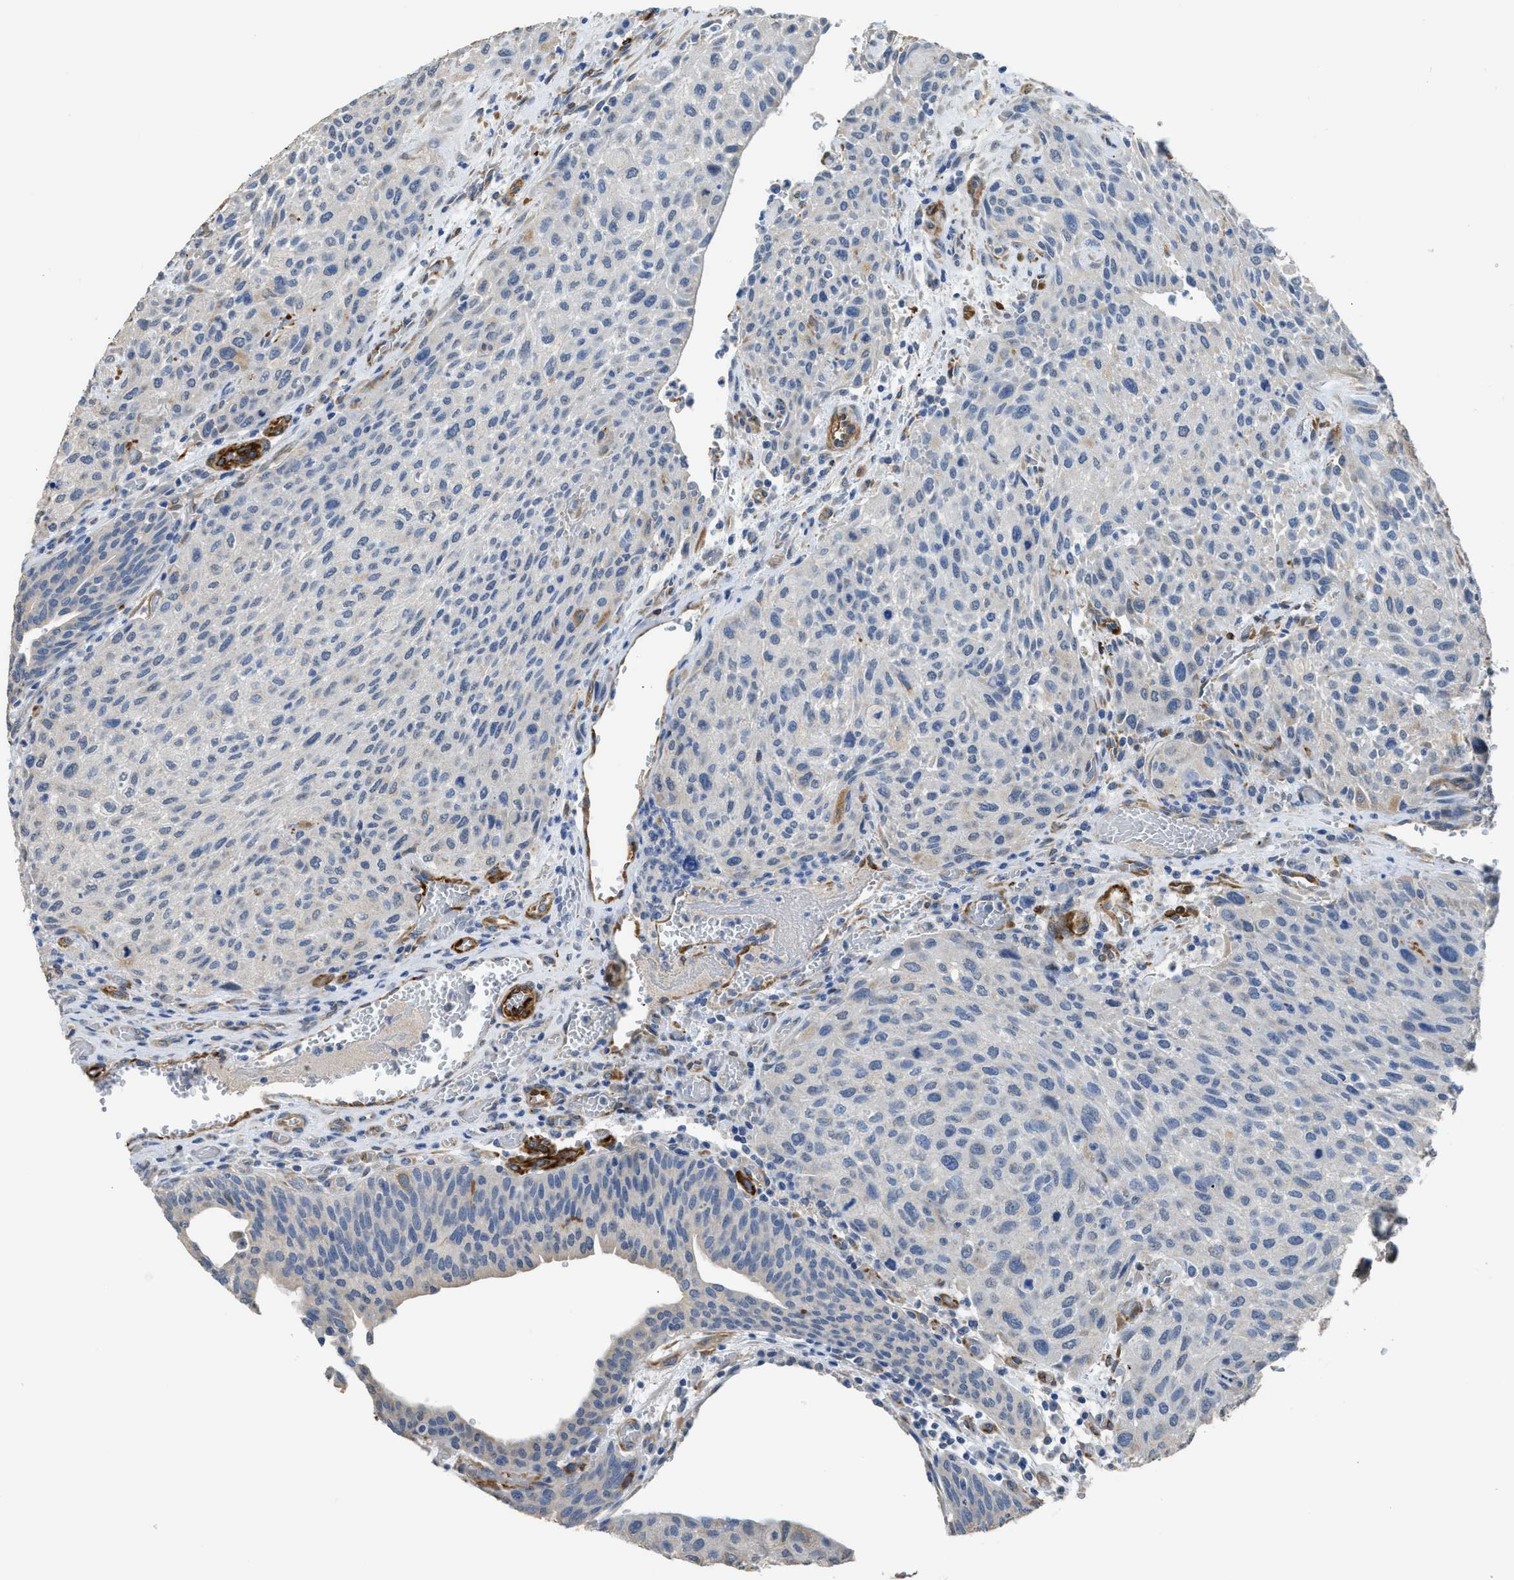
{"staining": {"intensity": "negative", "quantity": "none", "location": "none"}, "tissue": "urothelial cancer", "cell_type": "Tumor cells", "image_type": "cancer", "snomed": [{"axis": "morphology", "description": "Urothelial carcinoma, Low grade"}, {"axis": "morphology", "description": "Urothelial carcinoma, High grade"}, {"axis": "topography", "description": "Urinary bladder"}], "caption": "IHC histopathology image of human urothelial cancer stained for a protein (brown), which displays no staining in tumor cells.", "gene": "ZSWIM5", "patient": {"sex": "male", "age": 35}}